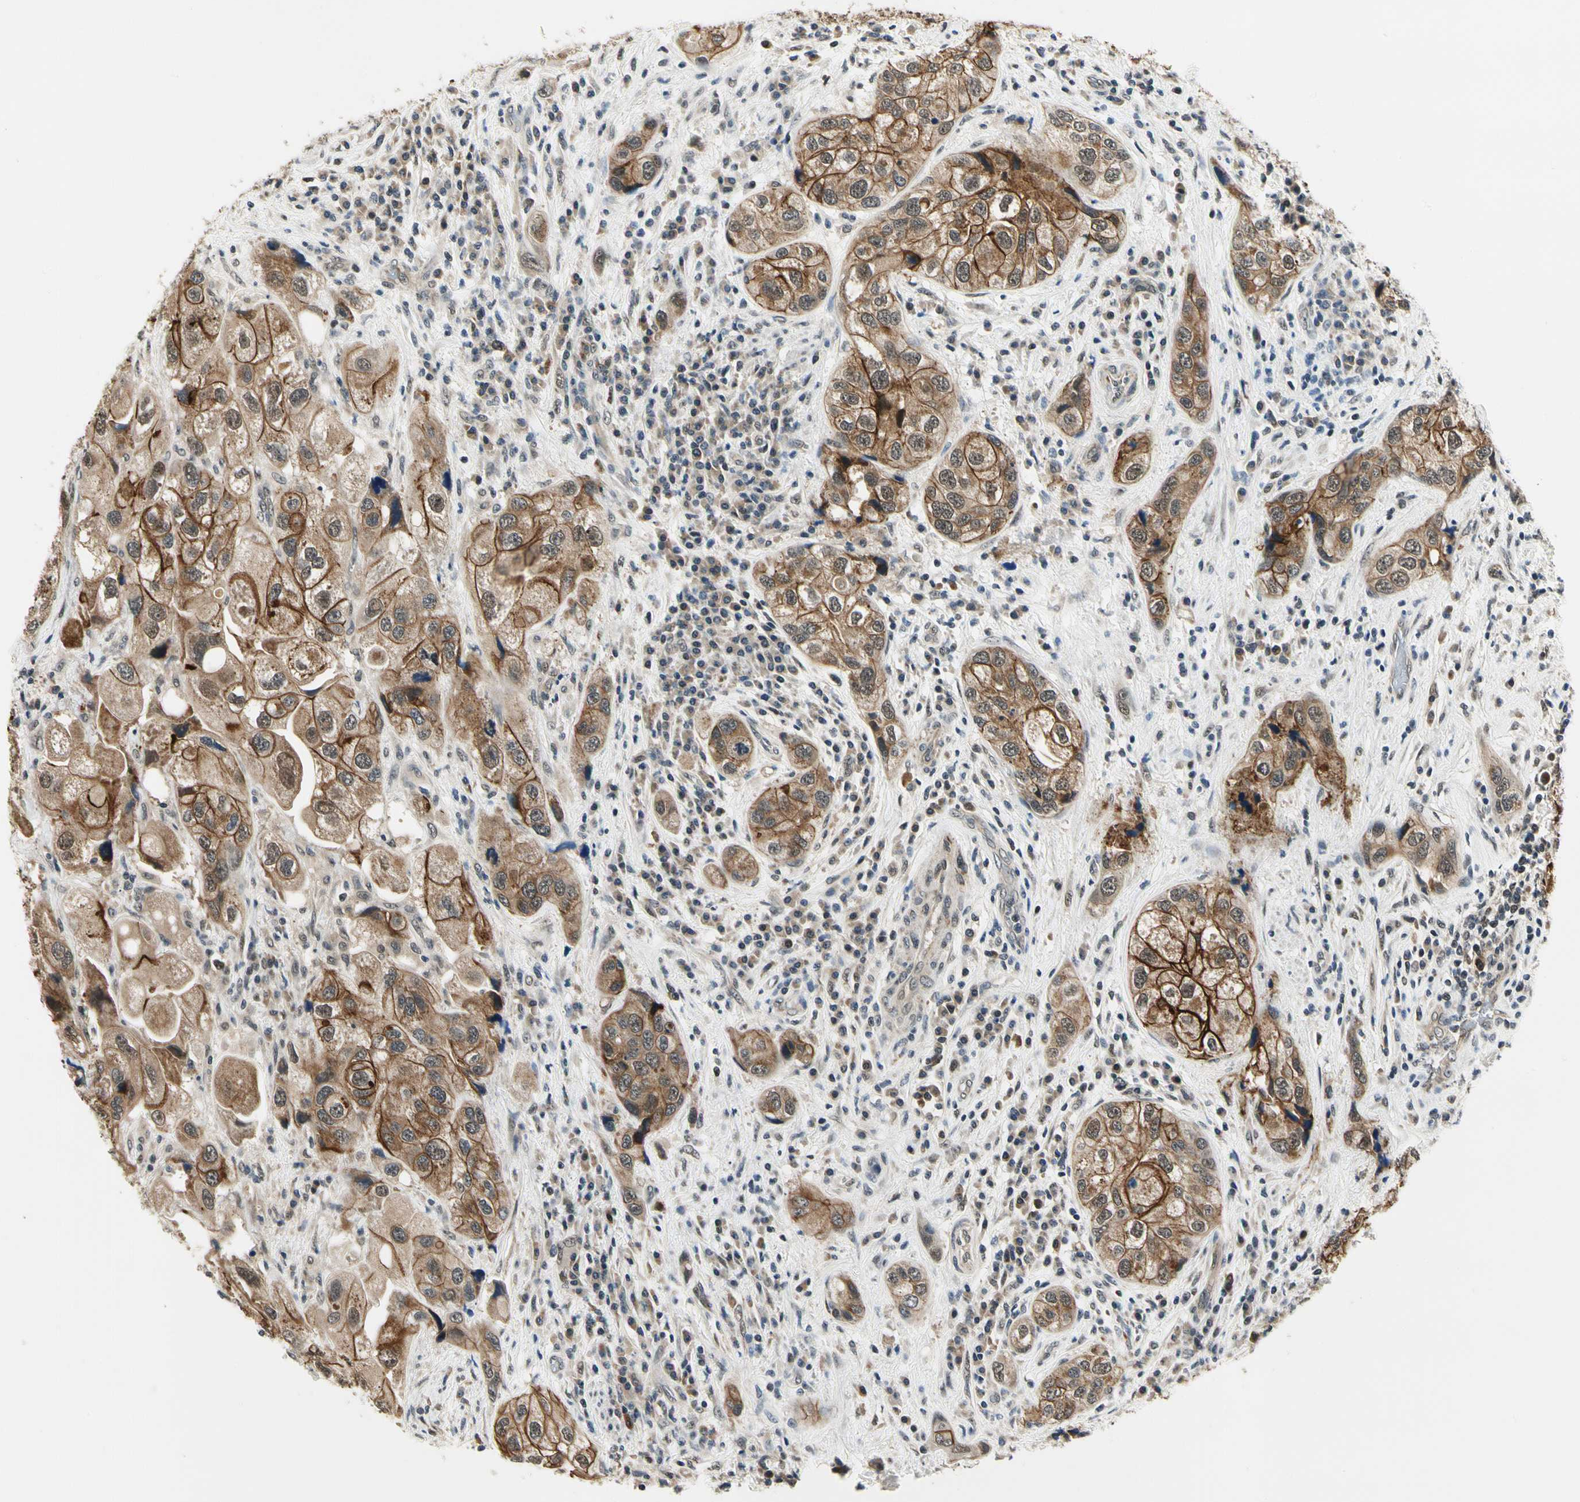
{"staining": {"intensity": "strong", "quantity": ">75%", "location": "cytoplasmic/membranous"}, "tissue": "urothelial cancer", "cell_type": "Tumor cells", "image_type": "cancer", "snomed": [{"axis": "morphology", "description": "Urothelial carcinoma, High grade"}, {"axis": "topography", "description": "Urinary bladder"}], "caption": "The immunohistochemical stain highlights strong cytoplasmic/membranous positivity in tumor cells of urothelial cancer tissue.", "gene": "PDK2", "patient": {"sex": "female", "age": 64}}